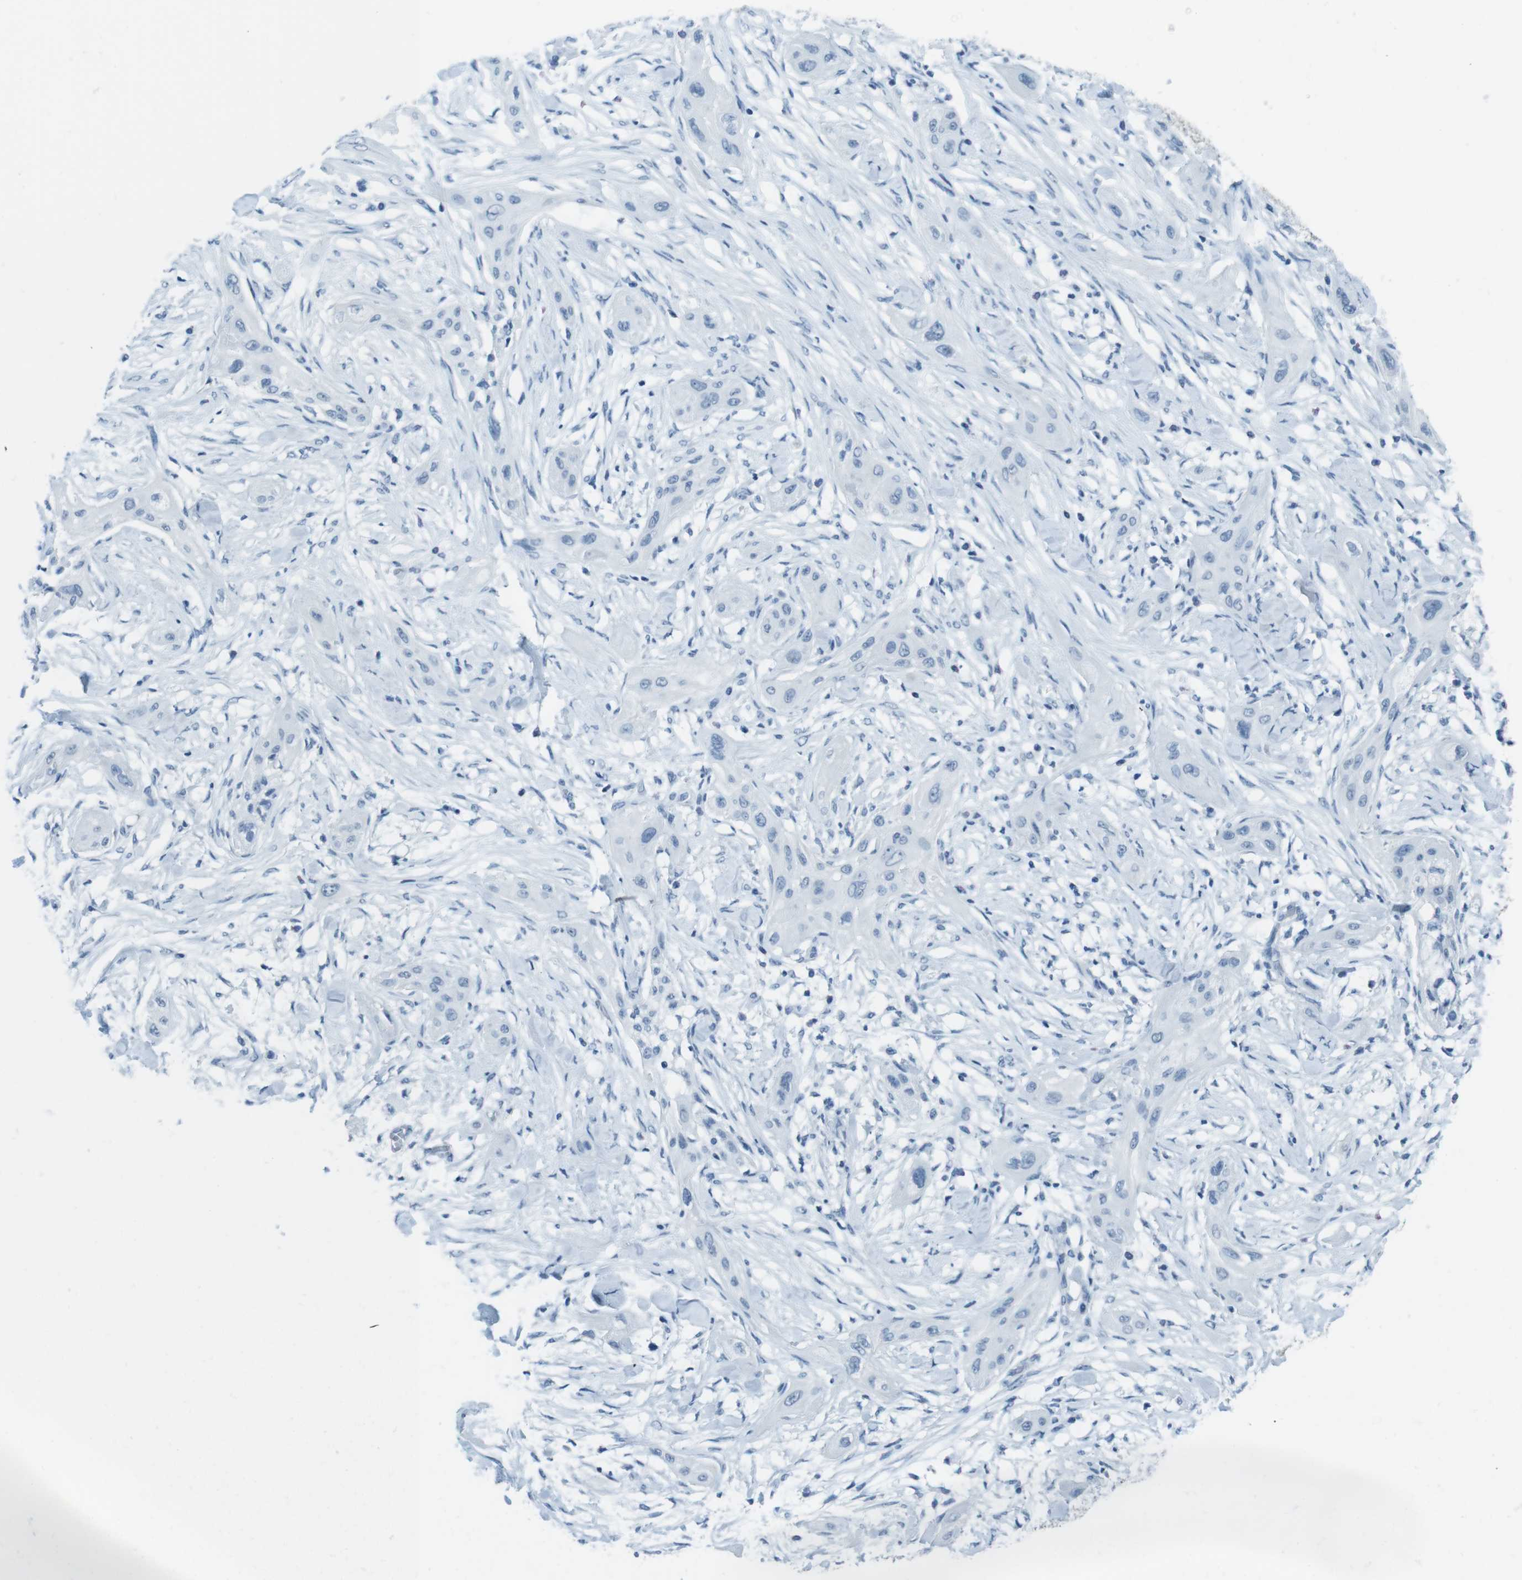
{"staining": {"intensity": "negative", "quantity": "none", "location": "none"}, "tissue": "lung cancer", "cell_type": "Tumor cells", "image_type": "cancer", "snomed": [{"axis": "morphology", "description": "Squamous cell carcinoma, NOS"}, {"axis": "topography", "description": "Lung"}], "caption": "This is an immunohistochemistry (IHC) photomicrograph of human lung squamous cell carcinoma. There is no staining in tumor cells.", "gene": "TMEM207", "patient": {"sex": "female", "age": 47}}